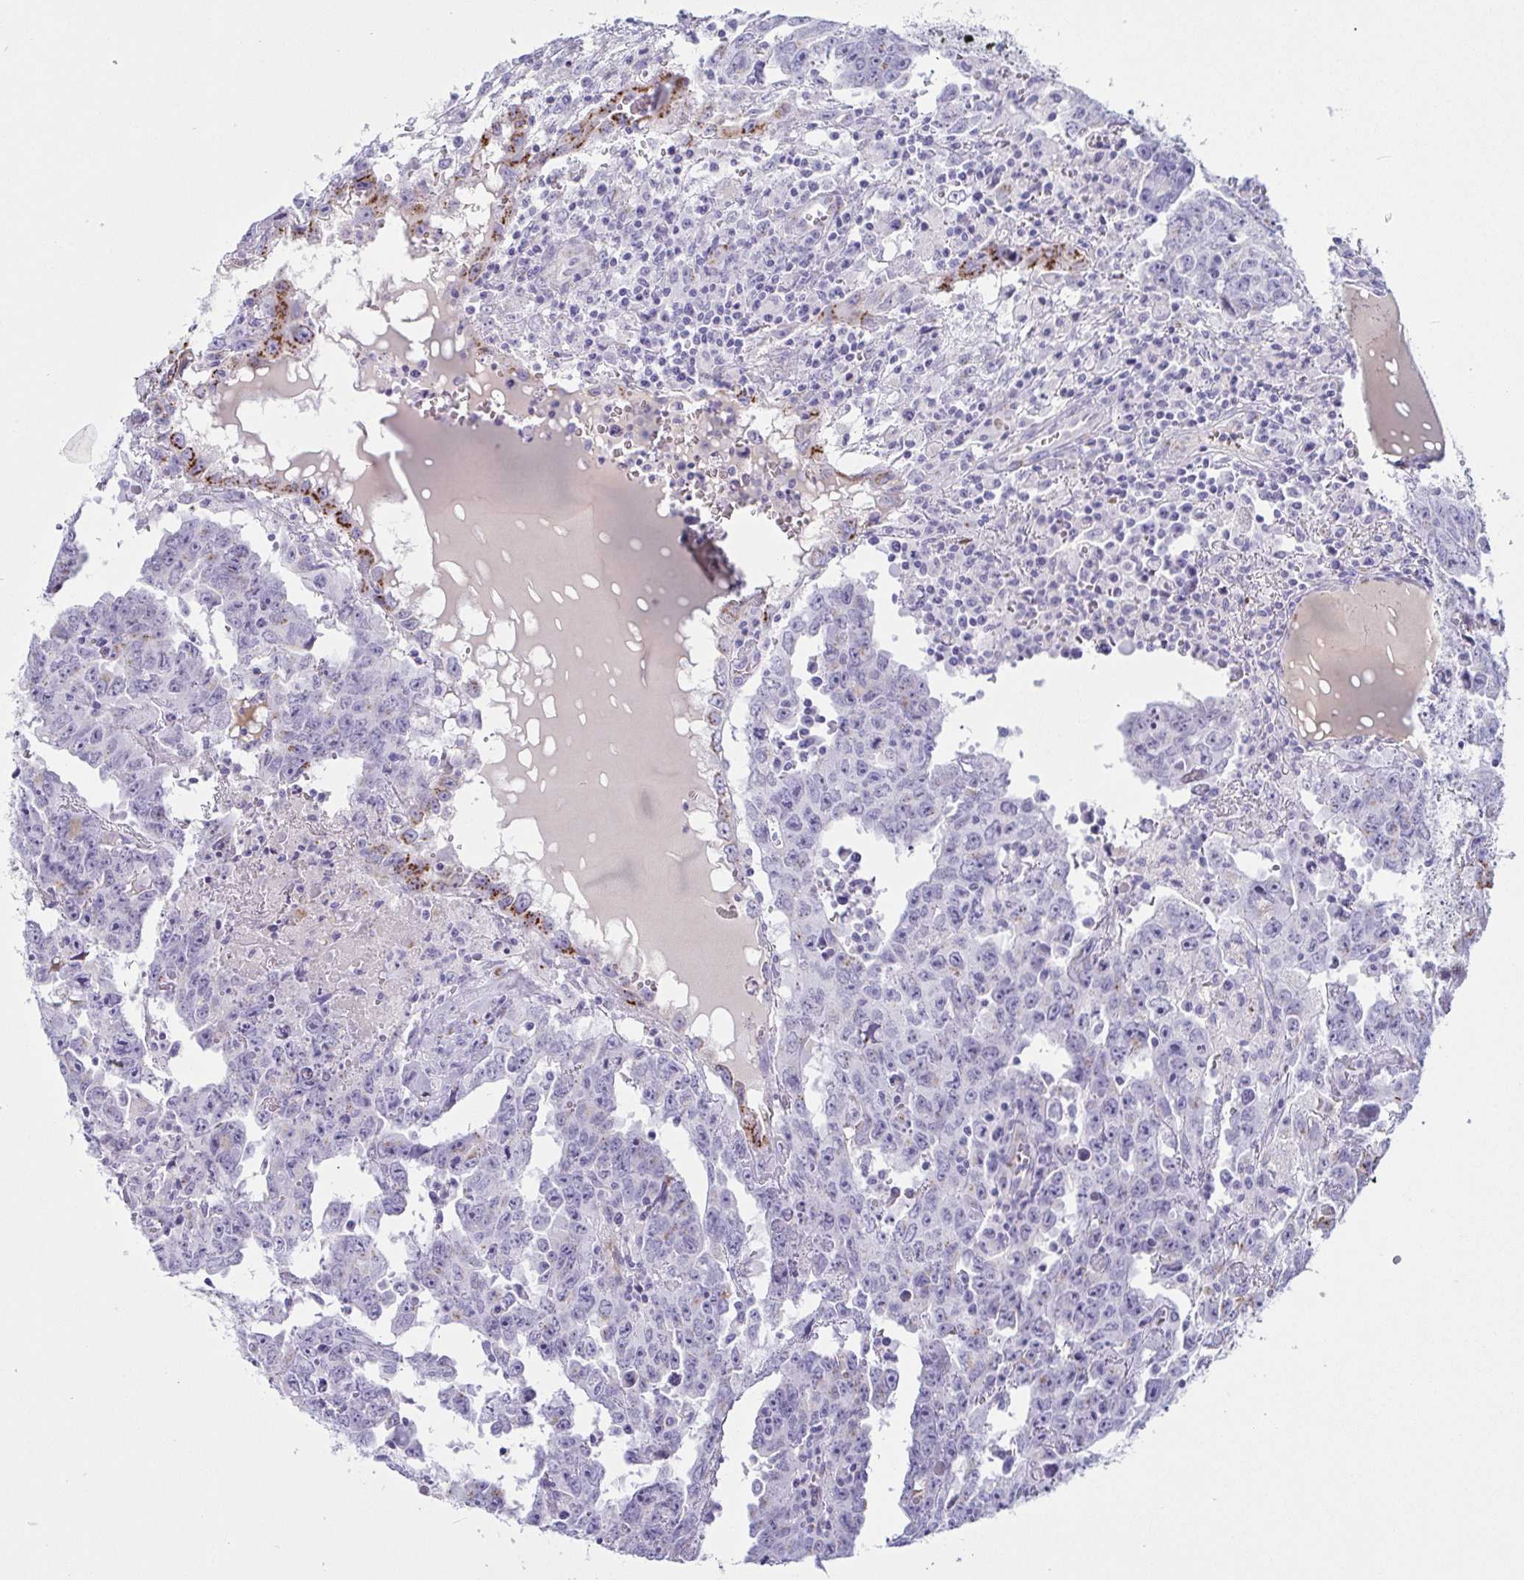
{"staining": {"intensity": "negative", "quantity": "none", "location": "none"}, "tissue": "testis cancer", "cell_type": "Tumor cells", "image_type": "cancer", "snomed": [{"axis": "morphology", "description": "Carcinoma, Embryonal, NOS"}, {"axis": "topography", "description": "Testis"}], "caption": "Tumor cells show no significant positivity in testis cancer.", "gene": "LDLRAD1", "patient": {"sex": "male", "age": 22}}